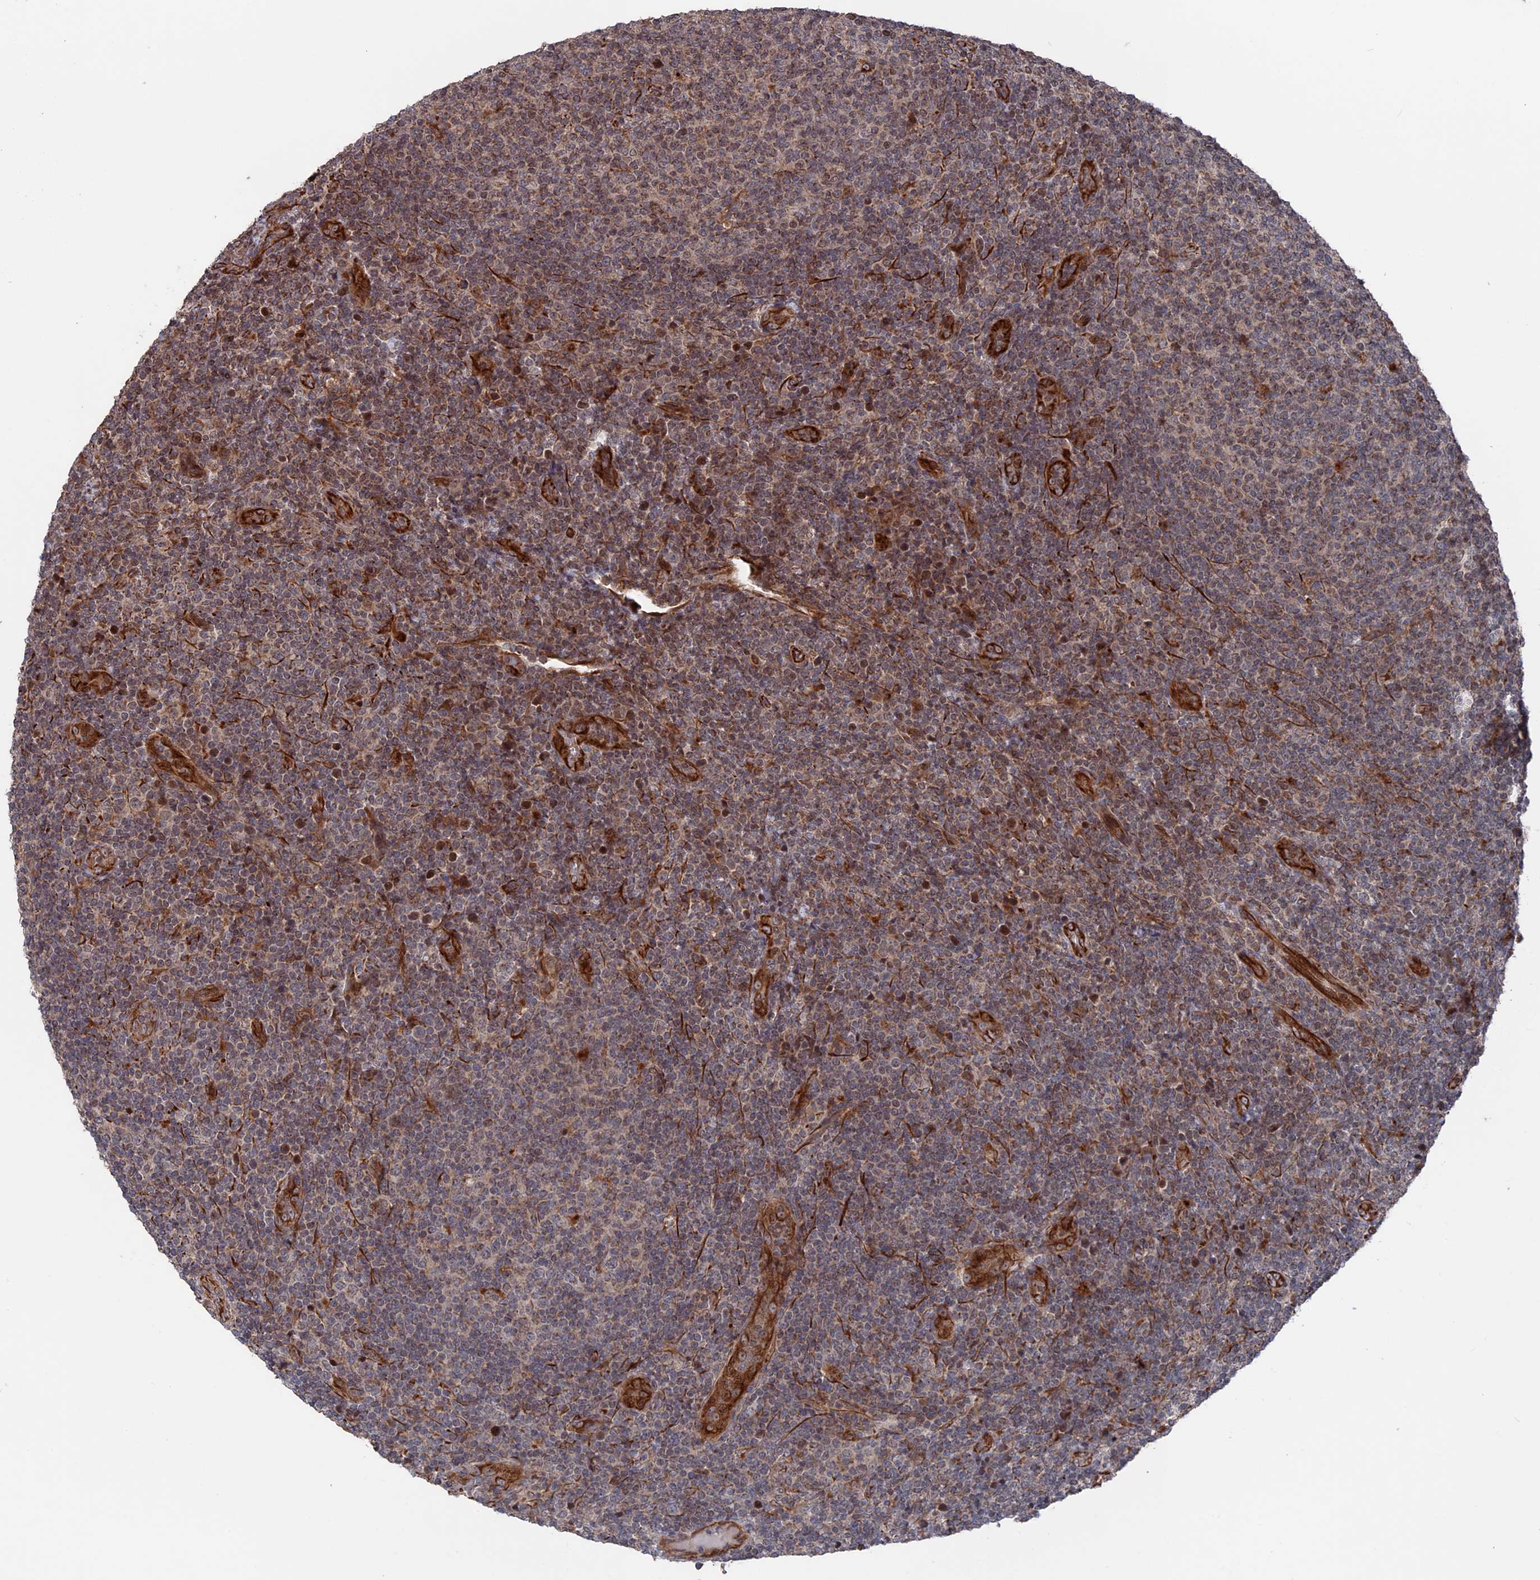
{"staining": {"intensity": "weak", "quantity": "<25%", "location": "cytoplasmic/membranous"}, "tissue": "lymphoma", "cell_type": "Tumor cells", "image_type": "cancer", "snomed": [{"axis": "morphology", "description": "Malignant lymphoma, non-Hodgkin's type, Low grade"}, {"axis": "topography", "description": "Lymph node"}], "caption": "Low-grade malignant lymphoma, non-Hodgkin's type stained for a protein using immunohistochemistry shows no staining tumor cells.", "gene": "PLA2G15", "patient": {"sex": "male", "age": 66}}